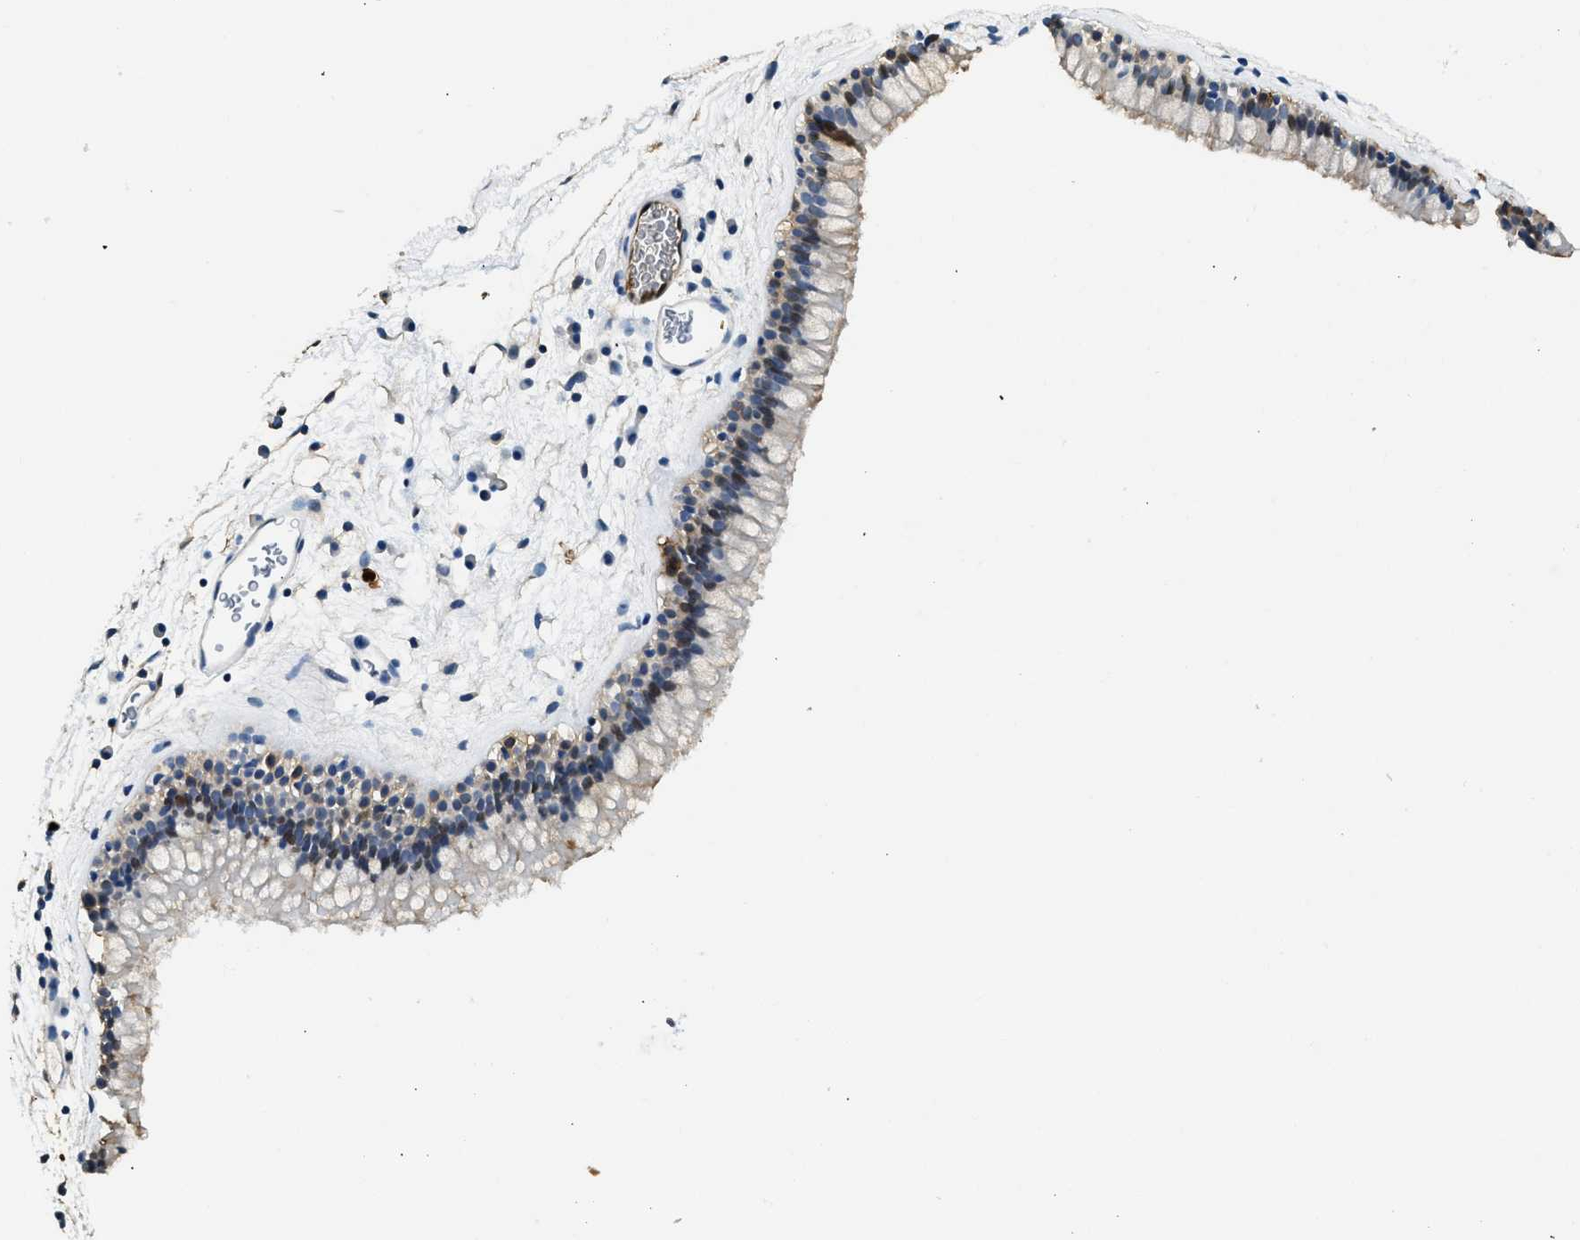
{"staining": {"intensity": "moderate", "quantity": "25%-75%", "location": "cytoplasmic/membranous"}, "tissue": "nasopharynx", "cell_type": "Respiratory epithelial cells", "image_type": "normal", "snomed": [{"axis": "morphology", "description": "Normal tissue, NOS"}, {"axis": "morphology", "description": "Inflammation, NOS"}, {"axis": "topography", "description": "Nasopharynx"}], "caption": "Respiratory epithelial cells show medium levels of moderate cytoplasmic/membranous expression in approximately 25%-75% of cells in unremarkable human nasopharynx. (Brightfield microscopy of DAB IHC at high magnification).", "gene": "ANXA3", "patient": {"sex": "male", "age": 48}}